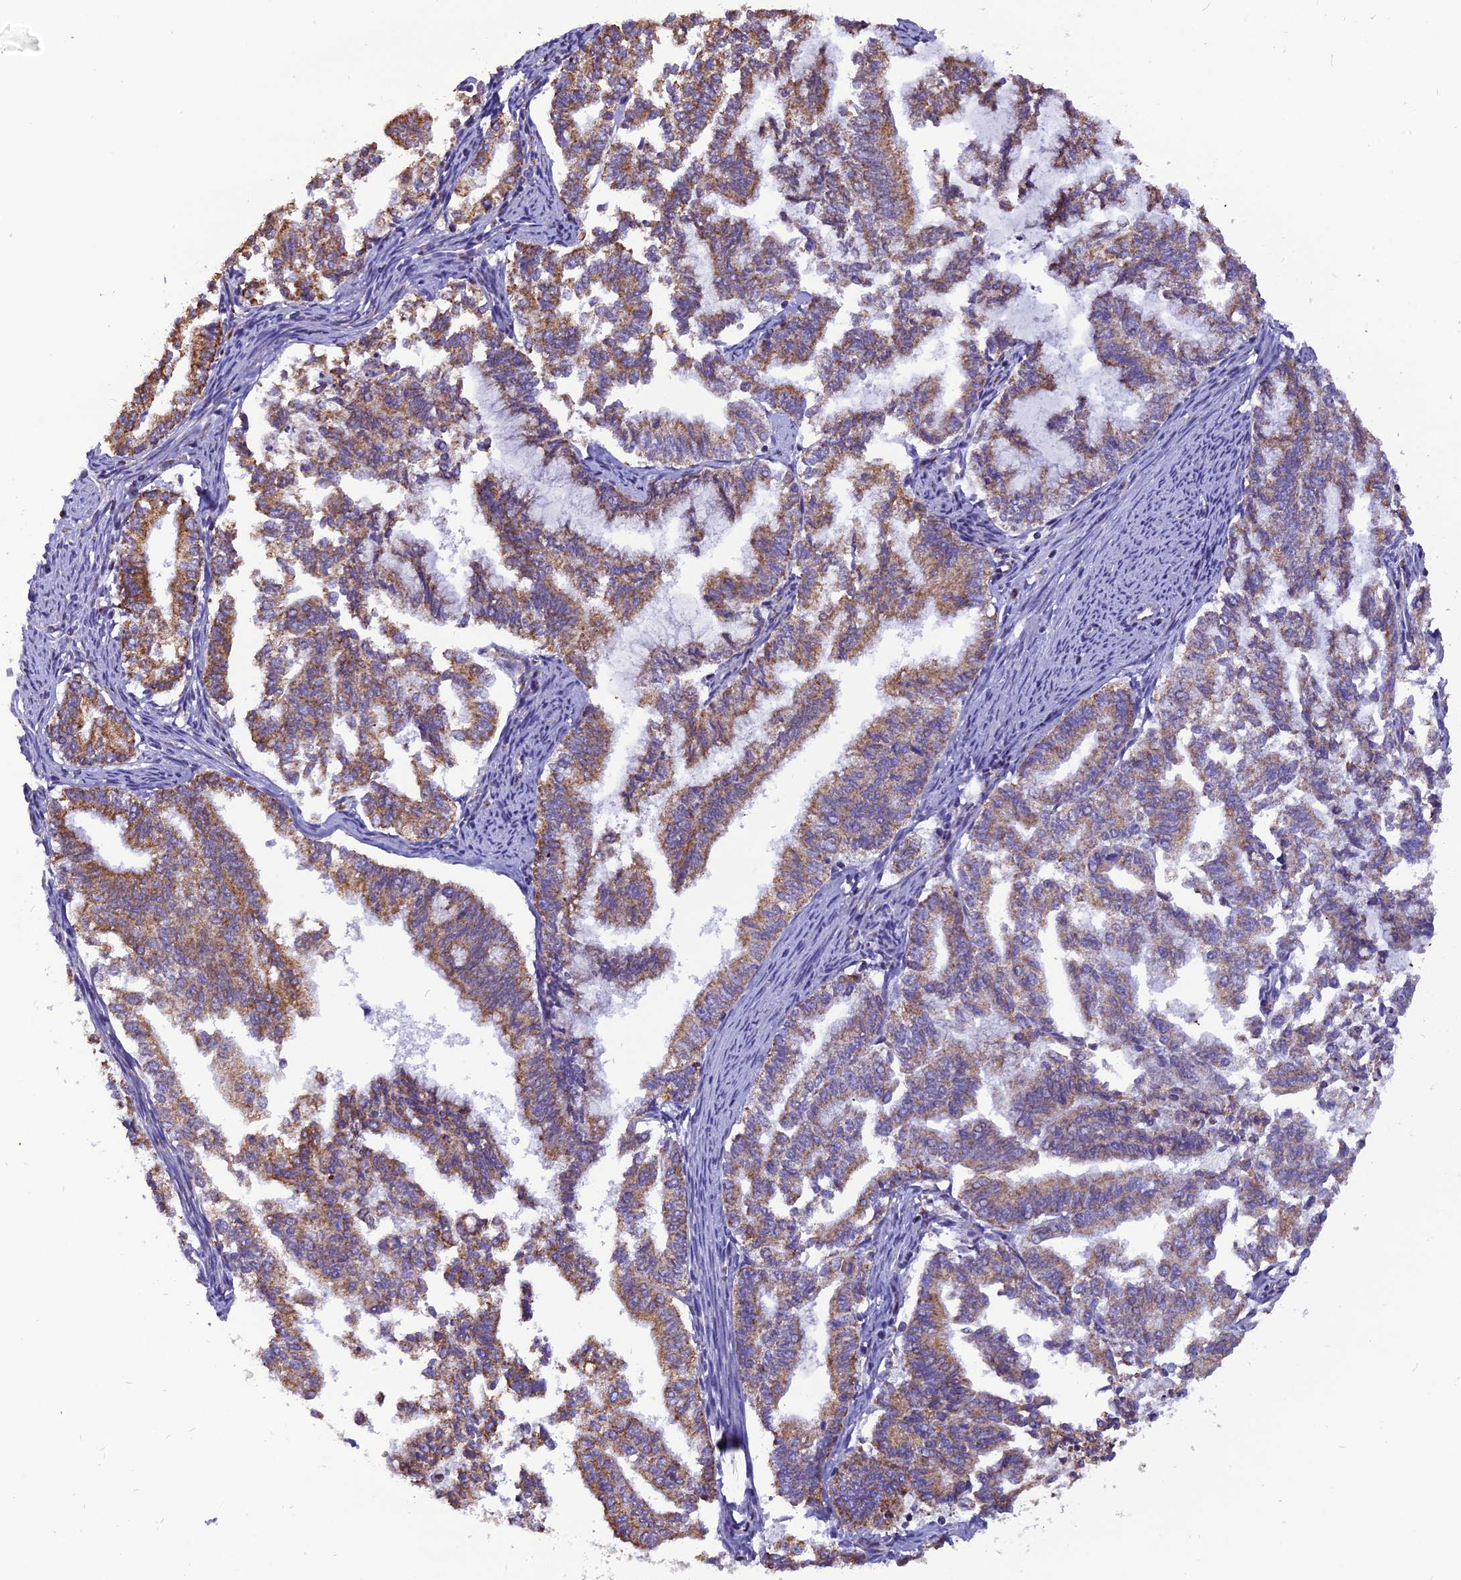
{"staining": {"intensity": "moderate", "quantity": ">75%", "location": "cytoplasmic/membranous"}, "tissue": "endometrial cancer", "cell_type": "Tumor cells", "image_type": "cancer", "snomed": [{"axis": "morphology", "description": "Adenocarcinoma, NOS"}, {"axis": "topography", "description": "Endometrium"}], "caption": "The image demonstrates staining of adenocarcinoma (endometrial), revealing moderate cytoplasmic/membranous protein positivity (brown color) within tumor cells. (DAB (3,3'-diaminobenzidine) IHC with brightfield microscopy, high magnification).", "gene": "GPD1", "patient": {"sex": "female", "age": 79}}